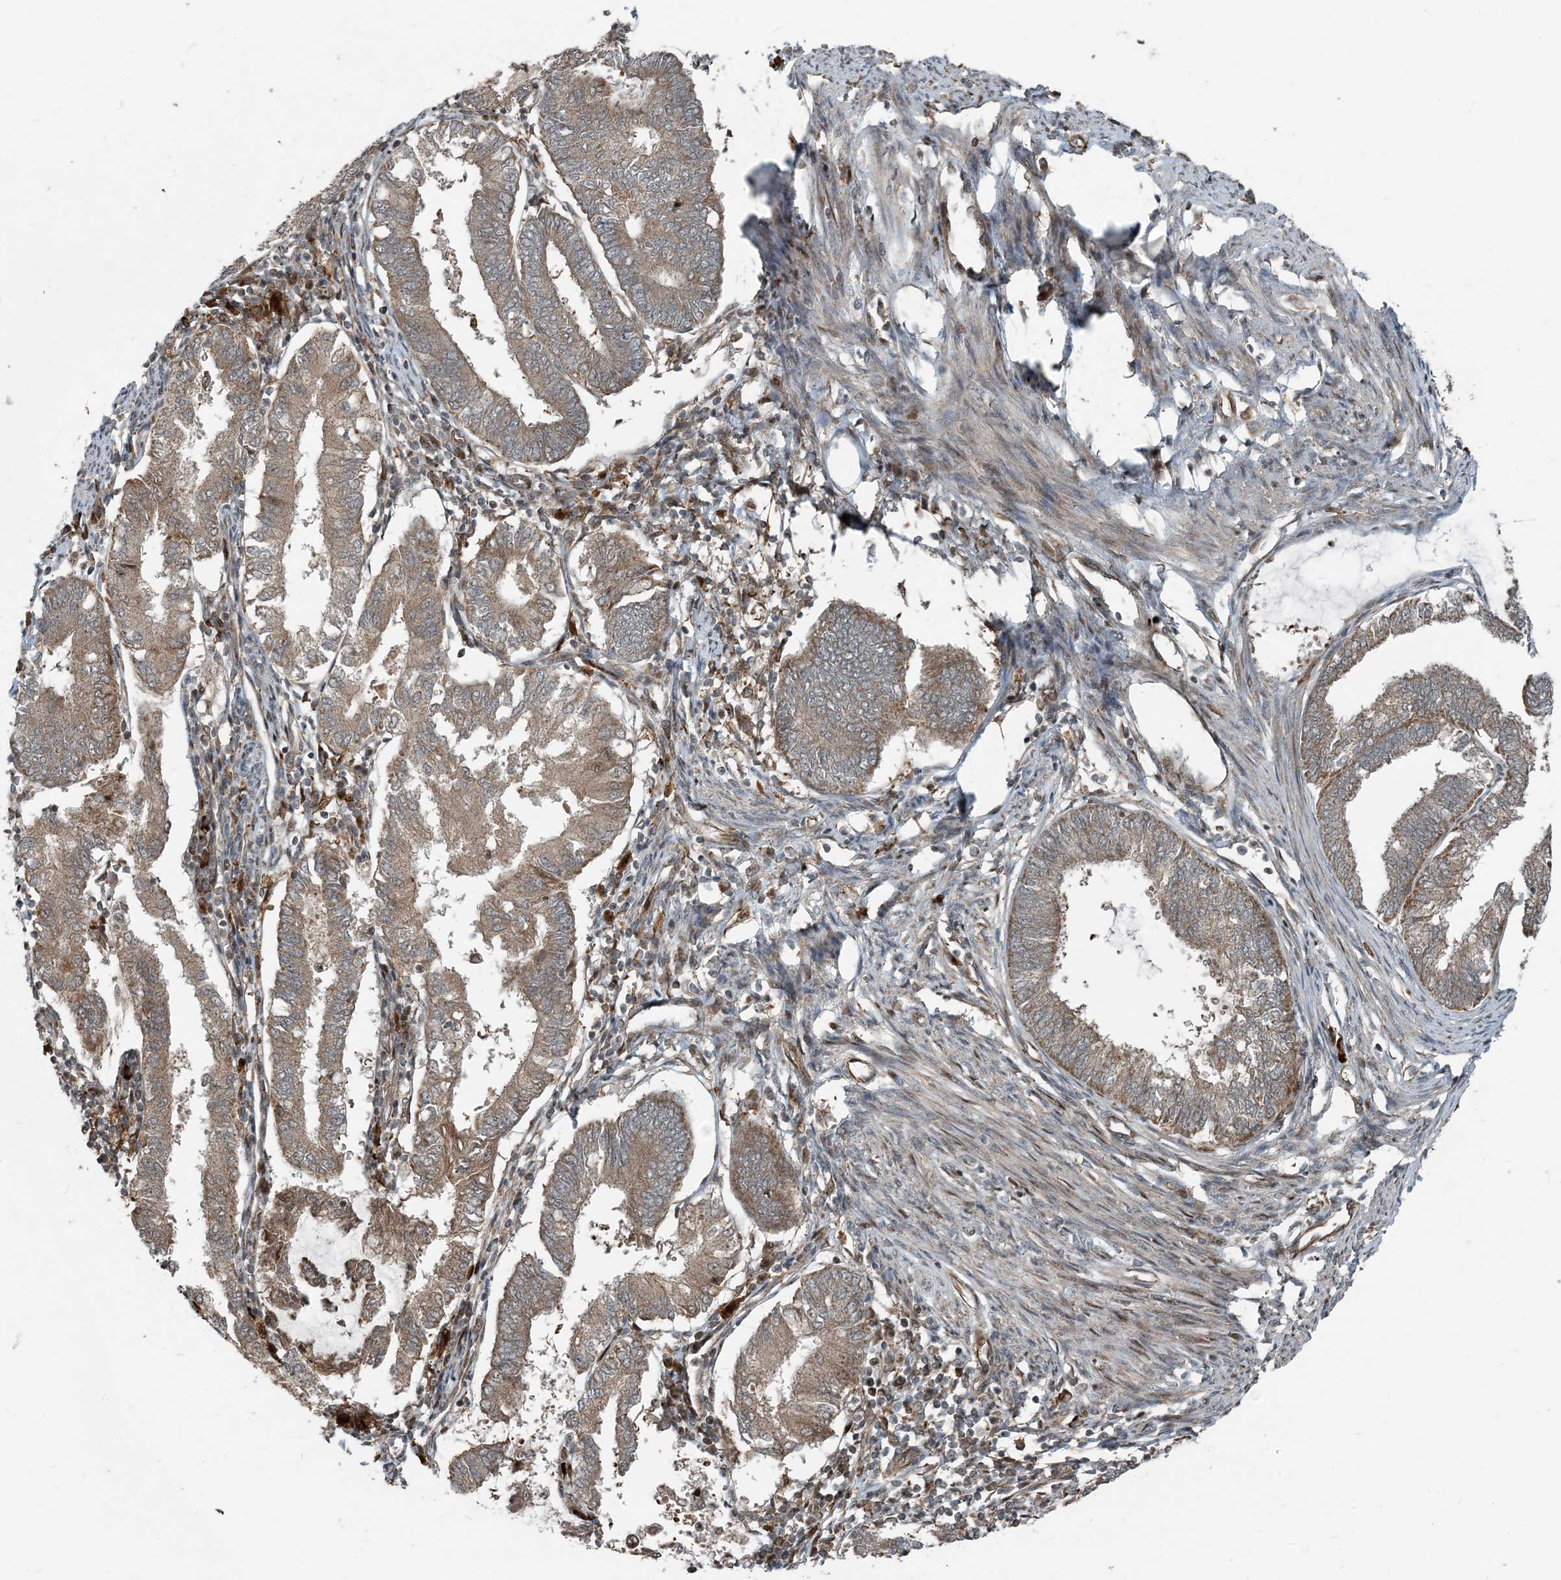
{"staining": {"intensity": "moderate", "quantity": ">75%", "location": "cytoplasmic/membranous"}, "tissue": "endometrial cancer", "cell_type": "Tumor cells", "image_type": "cancer", "snomed": [{"axis": "morphology", "description": "Adenocarcinoma, NOS"}, {"axis": "topography", "description": "Endometrium"}], "caption": "Immunohistochemistry (IHC) micrograph of endometrial adenocarcinoma stained for a protein (brown), which displays medium levels of moderate cytoplasmic/membranous positivity in about >75% of tumor cells.", "gene": "EDEM2", "patient": {"sex": "female", "age": 86}}